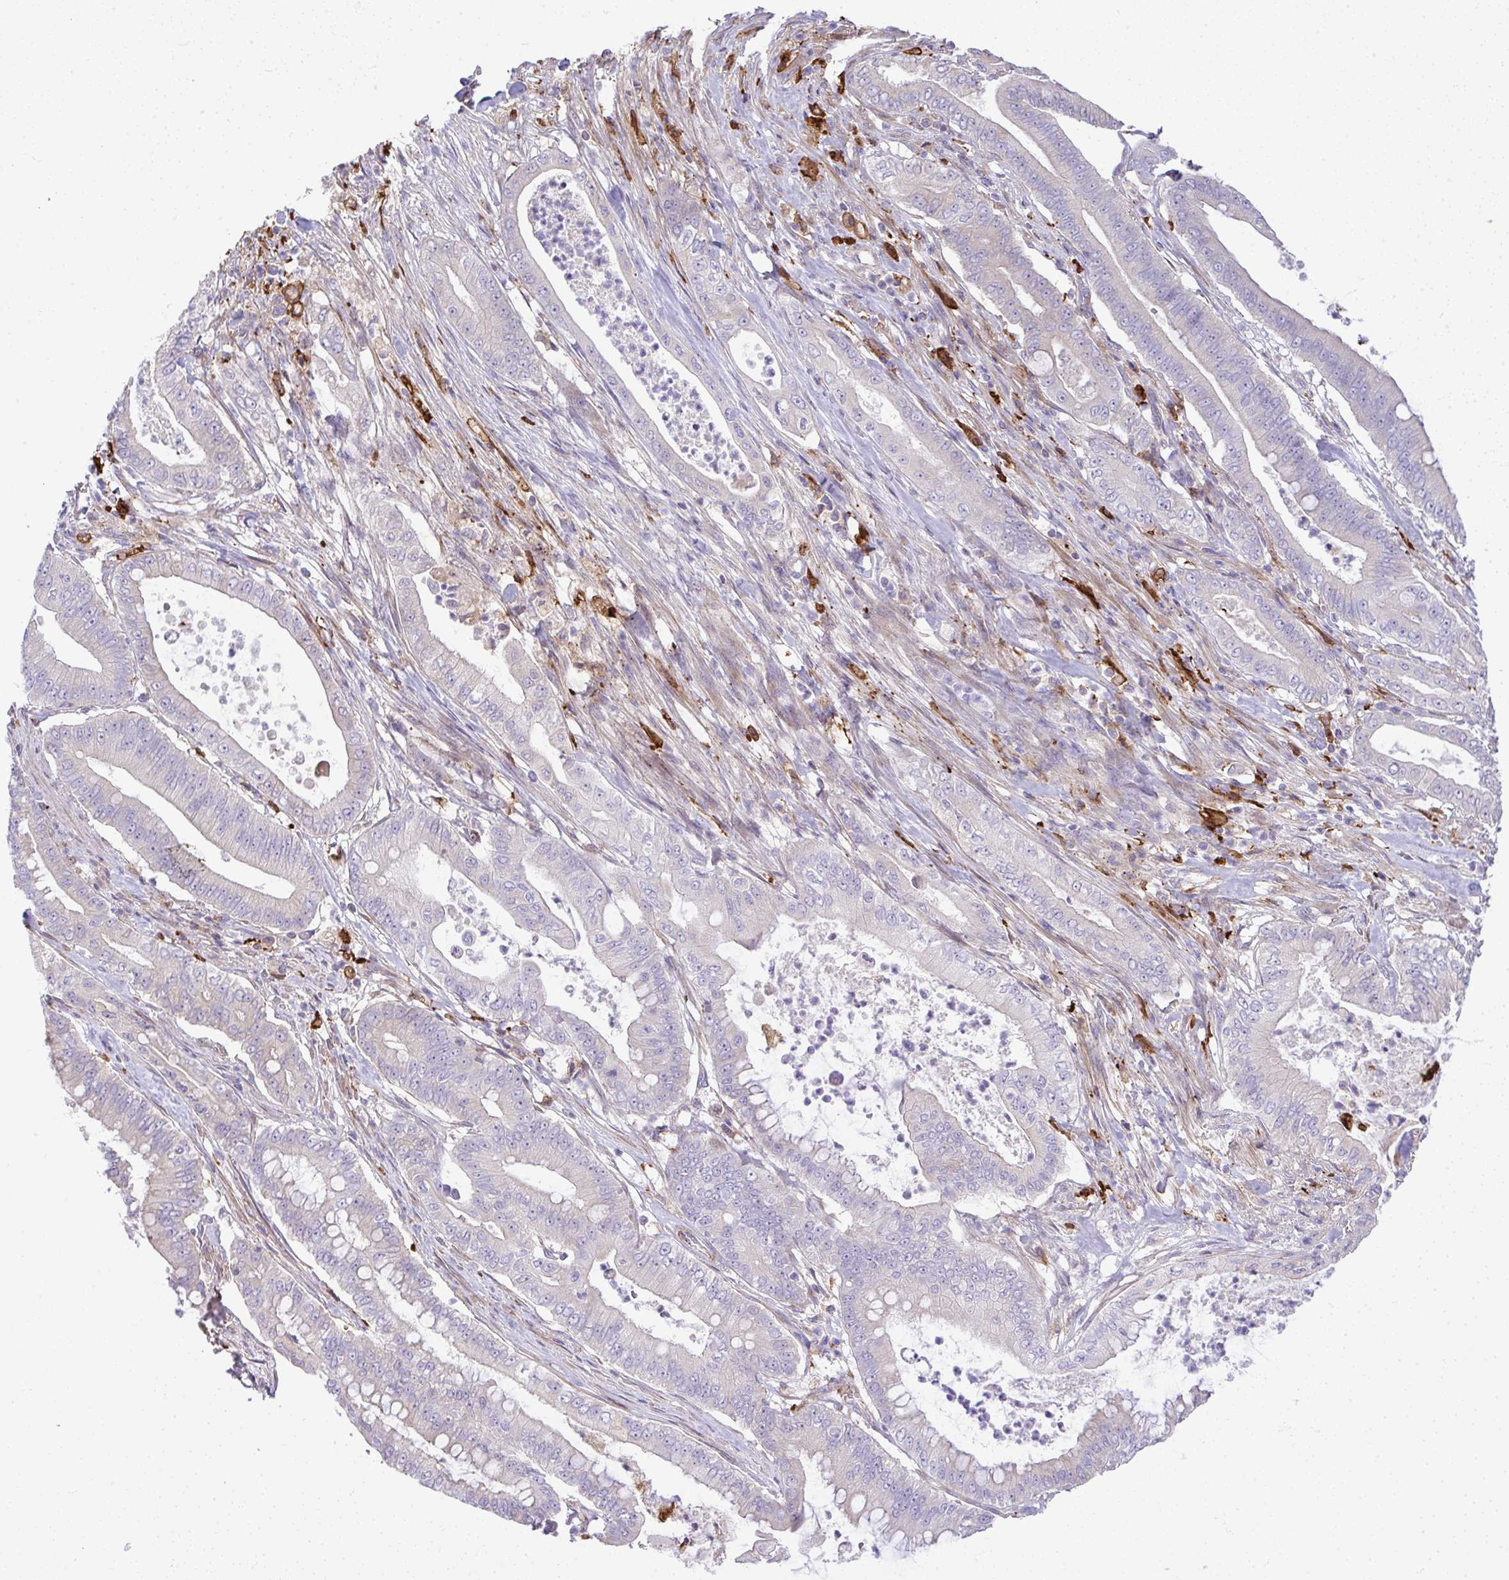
{"staining": {"intensity": "negative", "quantity": "none", "location": "none"}, "tissue": "pancreatic cancer", "cell_type": "Tumor cells", "image_type": "cancer", "snomed": [{"axis": "morphology", "description": "Adenocarcinoma, NOS"}, {"axis": "topography", "description": "Pancreas"}], "caption": "Protein analysis of adenocarcinoma (pancreatic) reveals no significant staining in tumor cells.", "gene": "GRID2", "patient": {"sex": "male", "age": 71}}